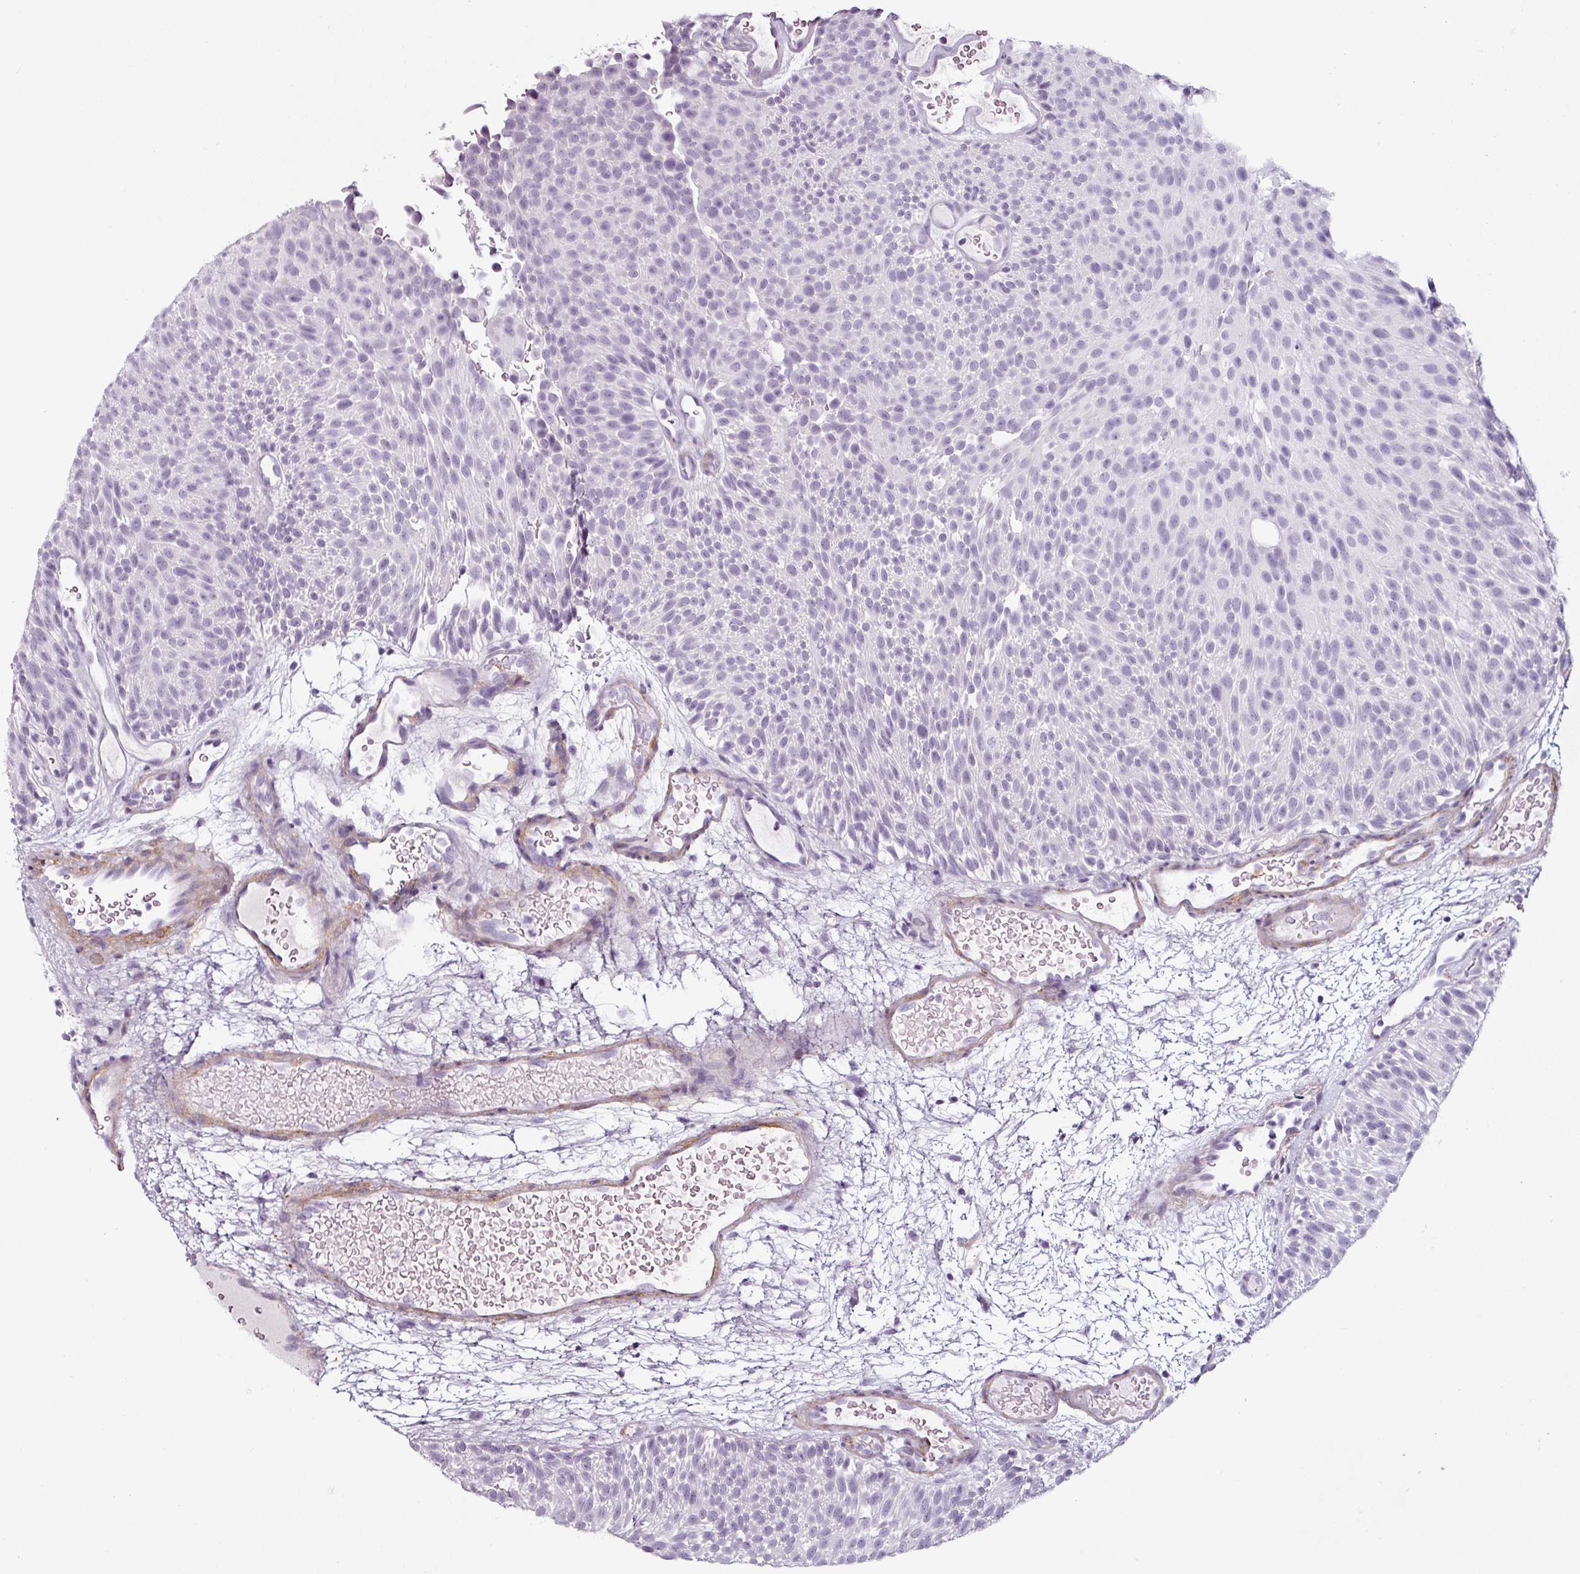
{"staining": {"intensity": "negative", "quantity": "none", "location": "none"}, "tissue": "urothelial cancer", "cell_type": "Tumor cells", "image_type": "cancer", "snomed": [{"axis": "morphology", "description": "Urothelial carcinoma, Low grade"}, {"axis": "topography", "description": "Urinary bladder"}], "caption": "IHC histopathology image of neoplastic tissue: urothelial cancer stained with DAB (3,3'-diaminobenzidine) exhibits no significant protein staining in tumor cells.", "gene": "CAP2", "patient": {"sex": "male", "age": 78}}